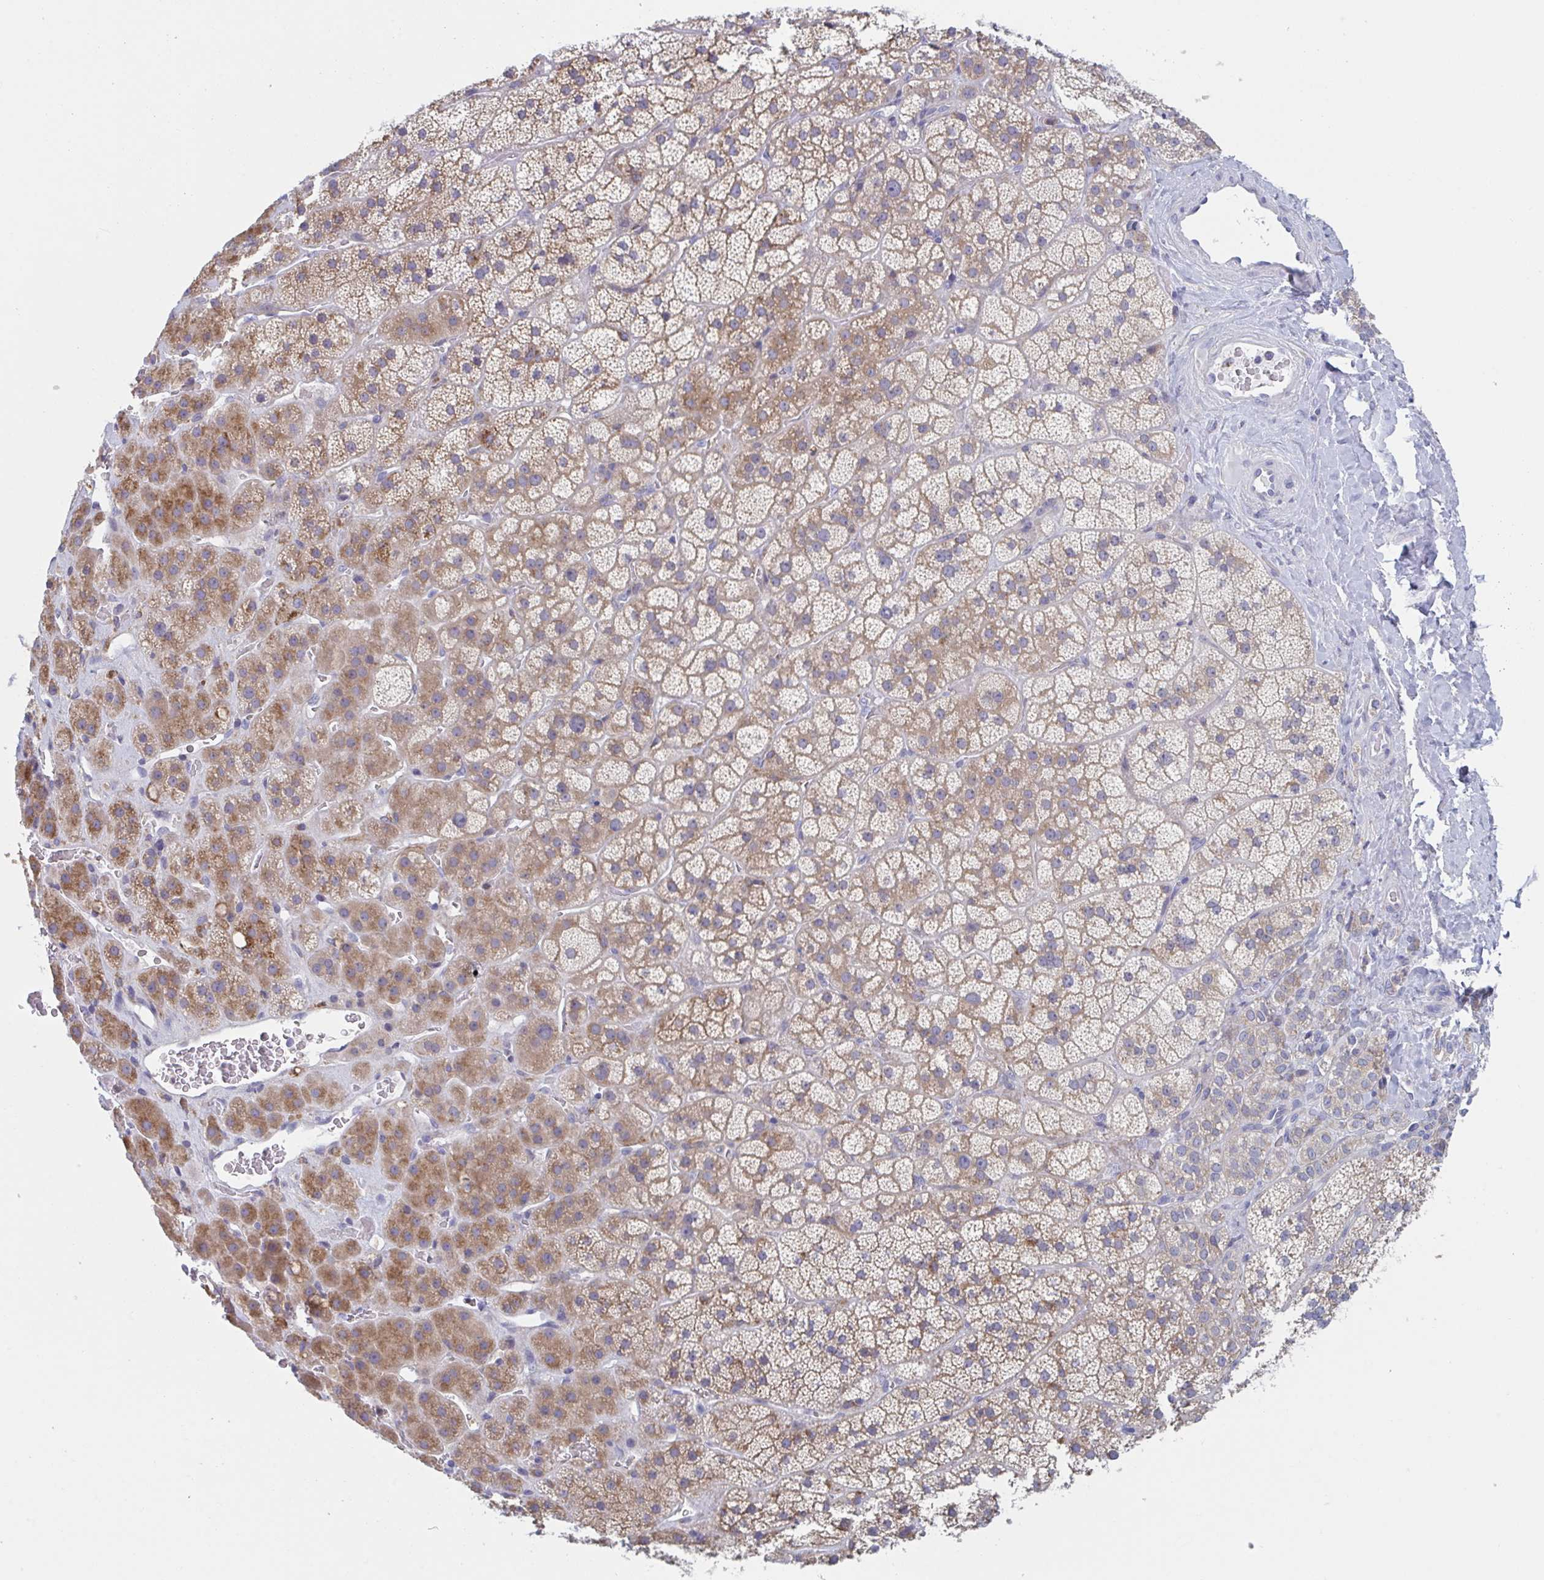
{"staining": {"intensity": "moderate", "quantity": "25%-75%", "location": "cytoplasmic/membranous"}, "tissue": "adrenal gland", "cell_type": "Glandular cells", "image_type": "normal", "snomed": [{"axis": "morphology", "description": "Normal tissue, NOS"}, {"axis": "topography", "description": "Adrenal gland"}], "caption": "This histopathology image exhibits immunohistochemistry (IHC) staining of benign adrenal gland, with medium moderate cytoplasmic/membranous expression in about 25%-75% of glandular cells.", "gene": "NIPSNAP1", "patient": {"sex": "male", "age": 57}}